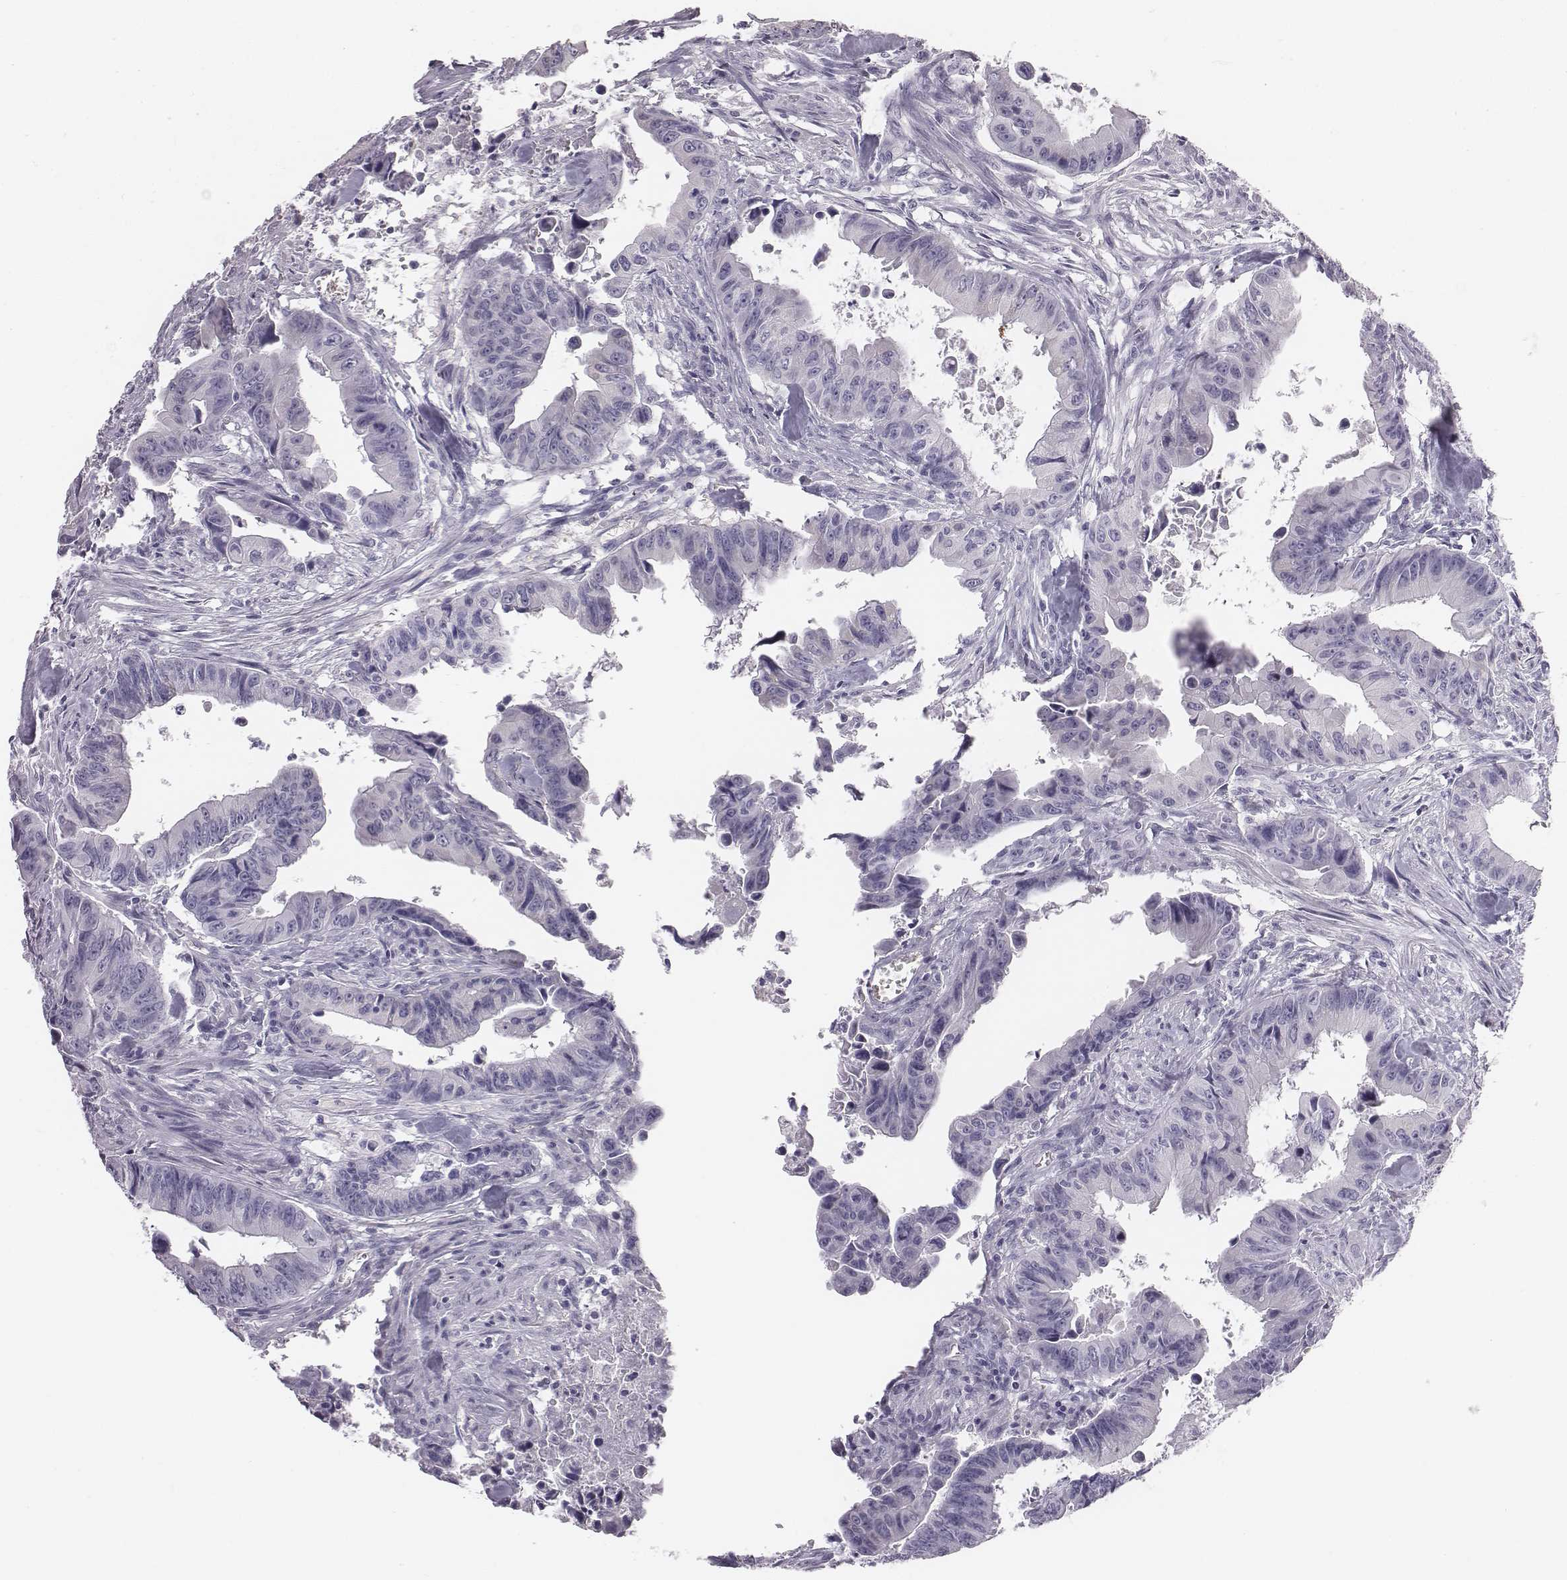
{"staining": {"intensity": "negative", "quantity": "none", "location": "none"}, "tissue": "colorectal cancer", "cell_type": "Tumor cells", "image_type": "cancer", "snomed": [{"axis": "morphology", "description": "Adenocarcinoma, NOS"}, {"axis": "topography", "description": "Colon"}], "caption": "Human colorectal cancer stained for a protein using IHC reveals no staining in tumor cells.", "gene": "HBZ", "patient": {"sex": "female", "age": 87}}